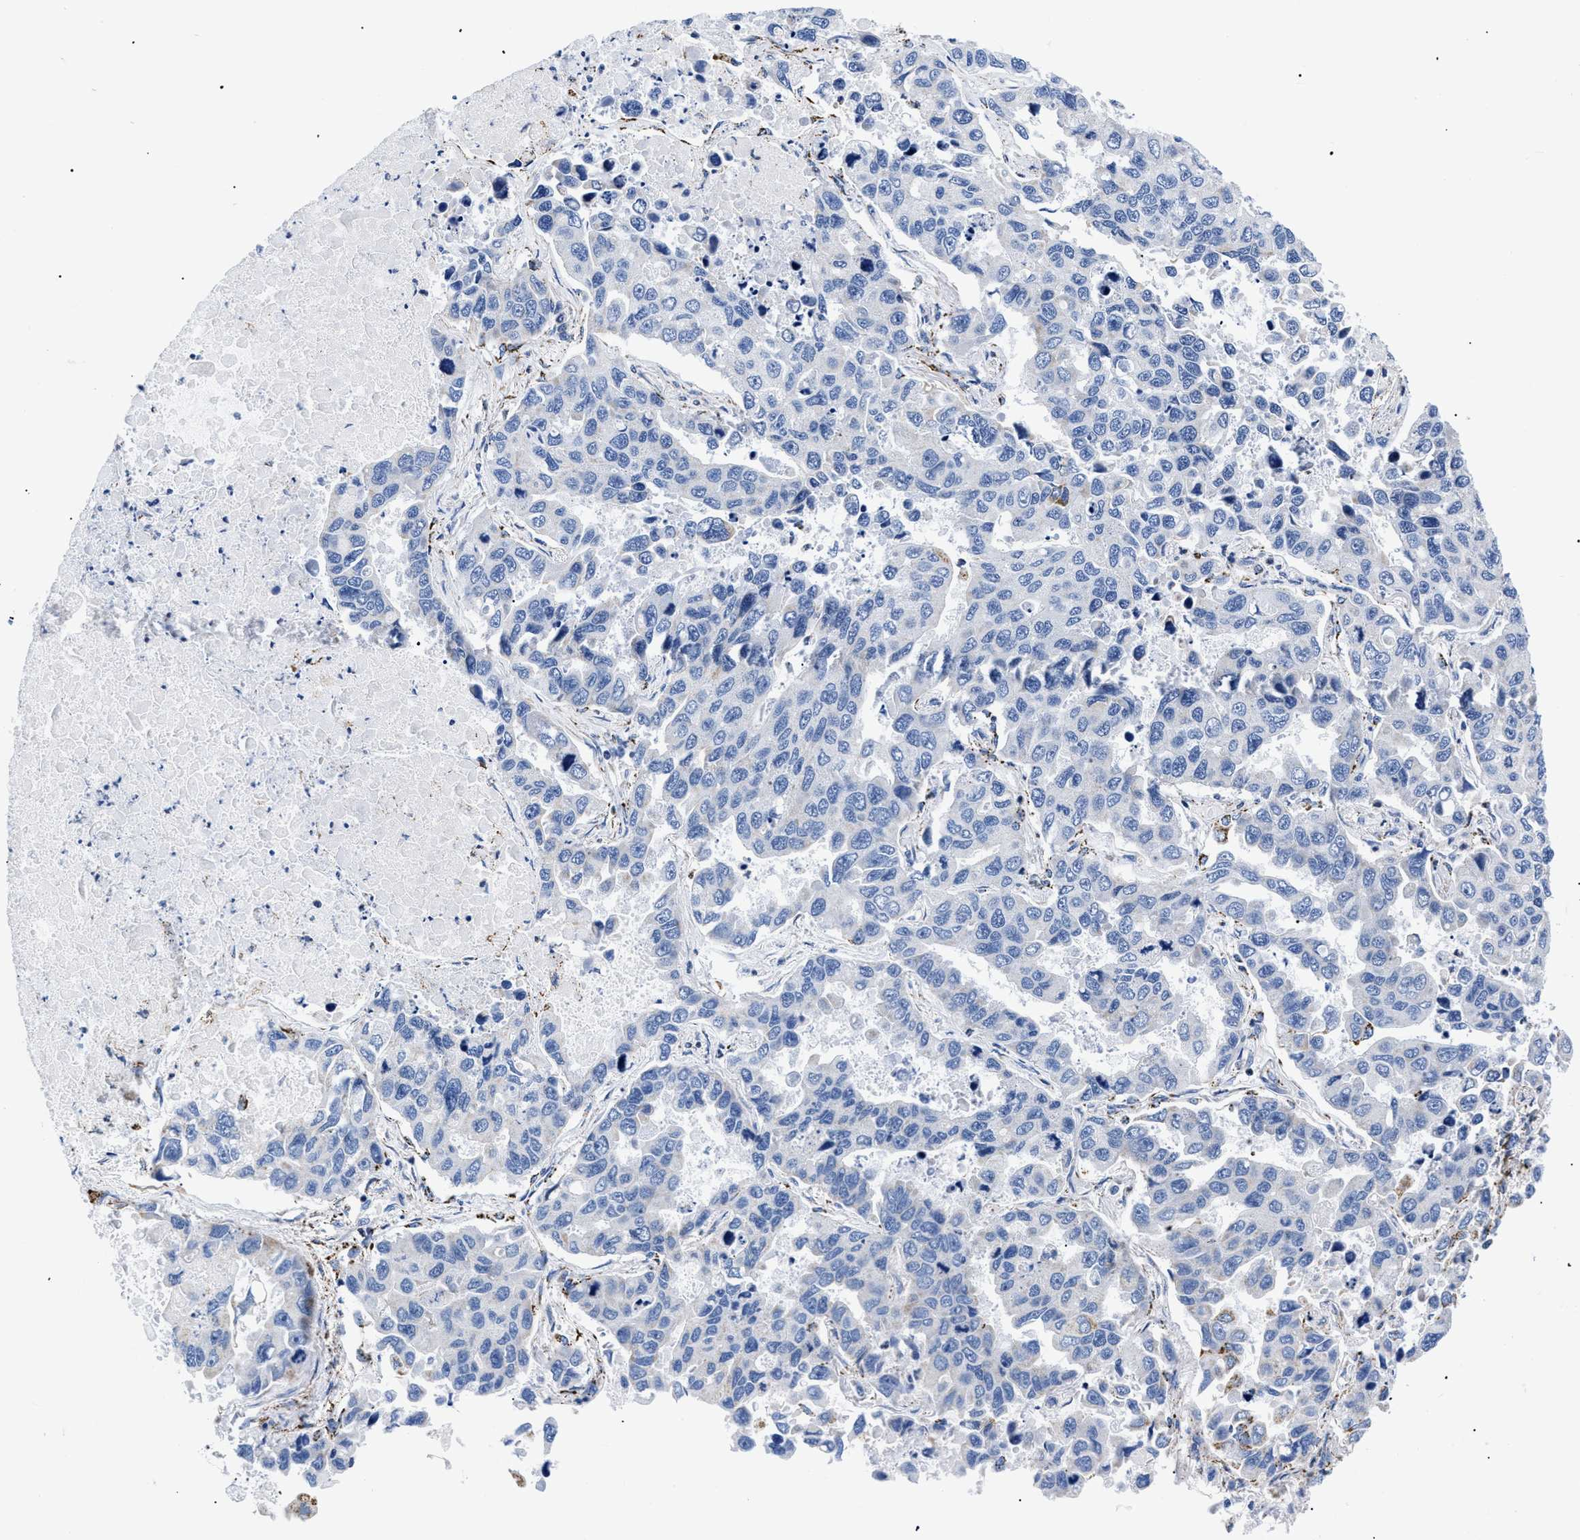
{"staining": {"intensity": "negative", "quantity": "none", "location": "none"}, "tissue": "lung cancer", "cell_type": "Tumor cells", "image_type": "cancer", "snomed": [{"axis": "morphology", "description": "Adenocarcinoma, NOS"}, {"axis": "topography", "description": "Lung"}], "caption": "This is an IHC image of human lung cancer (adenocarcinoma). There is no staining in tumor cells.", "gene": "GPR149", "patient": {"sex": "male", "age": 64}}